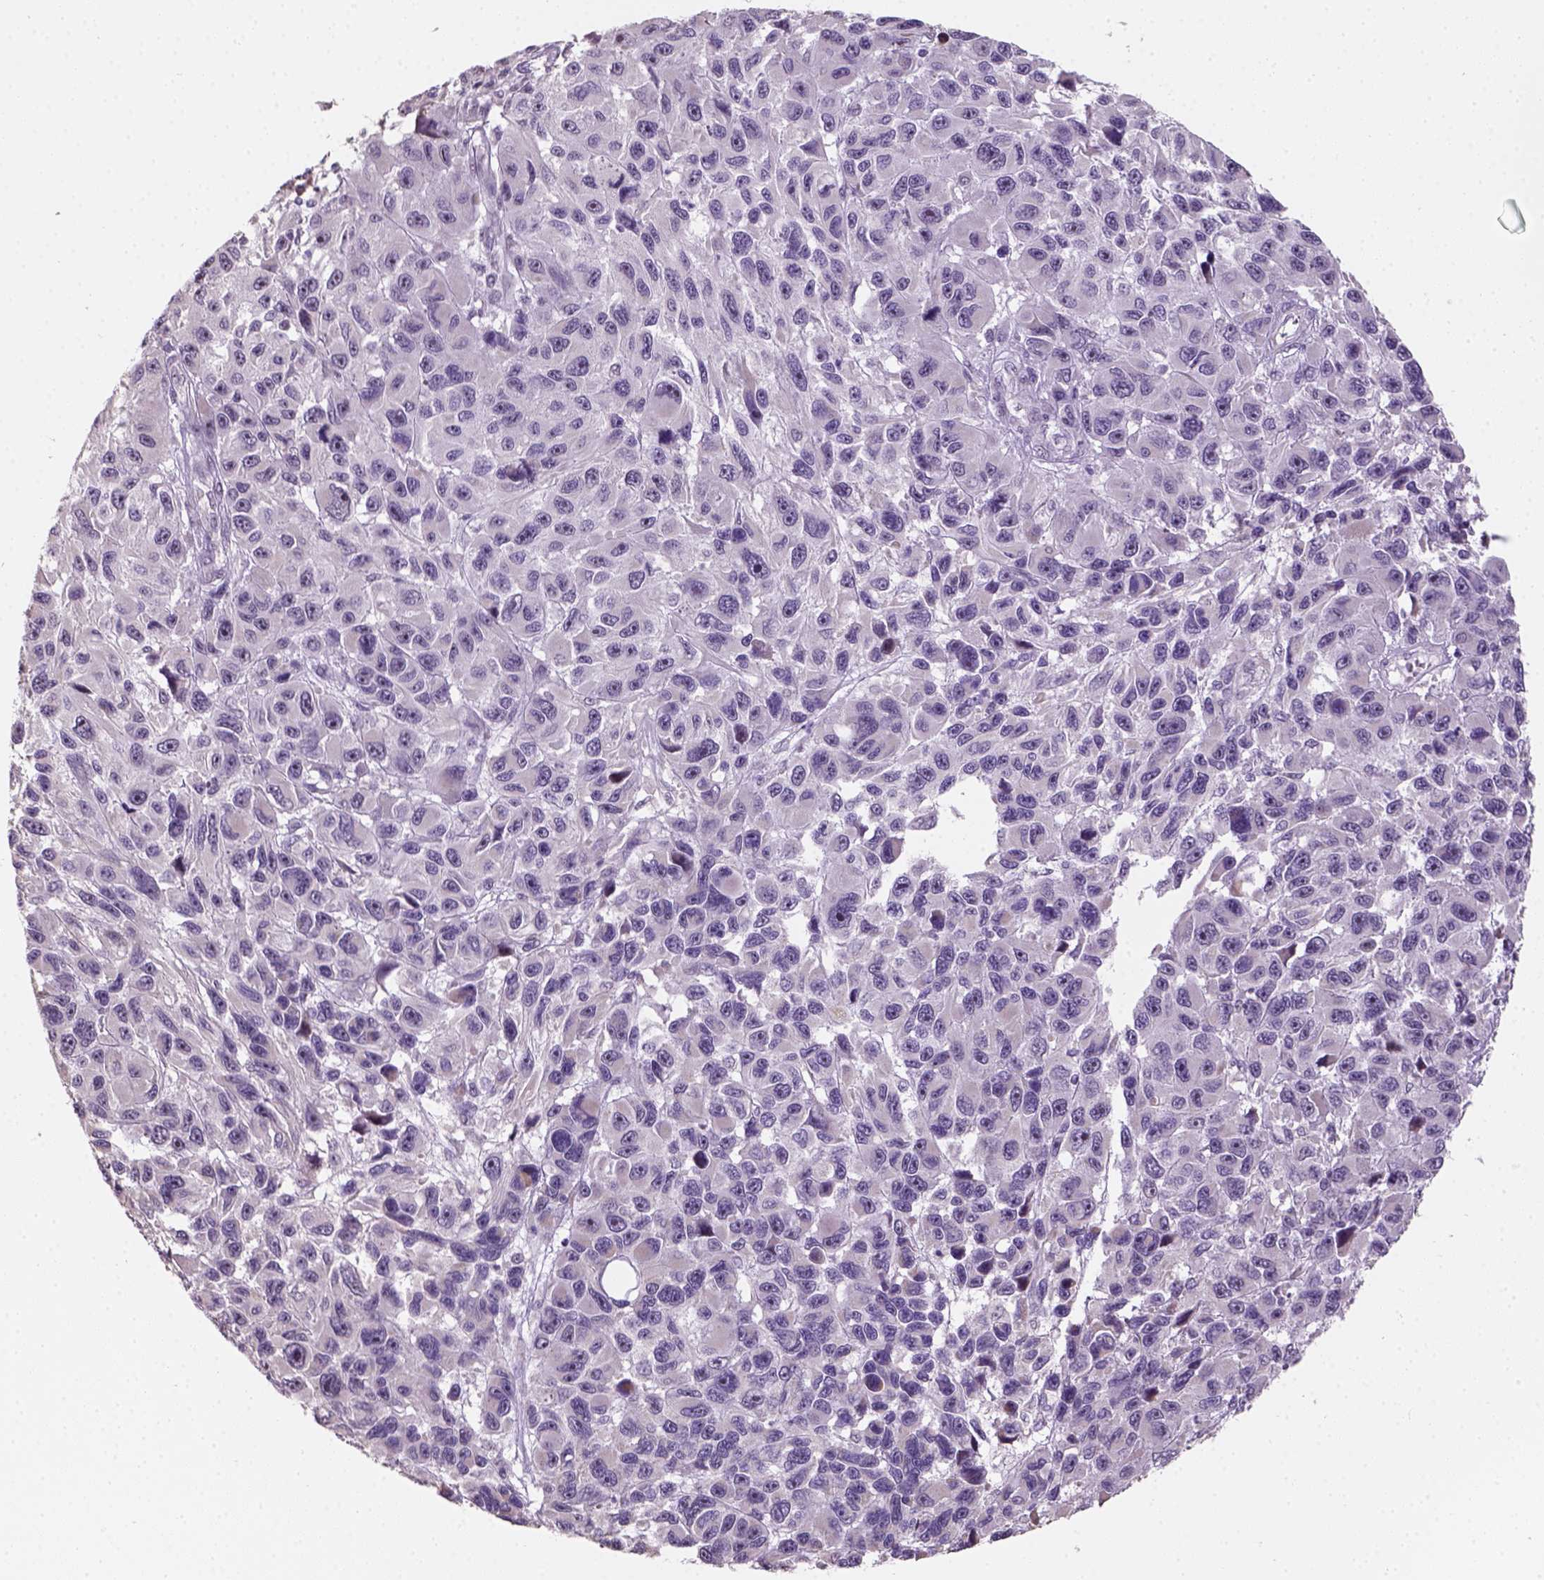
{"staining": {"intensity": "negative", "quantity": "none", "location": "none"}, "tissue": "melanoma", "cell_type": "Tumor cells", "image_type": "cancer", "snomed": [{"axis": "morphology", "description": "Malignant melanoma, NOS"}, {"axis": "topography", "description": "Skin"}], "caption": "Tumor cells are negative for brown protein staining in malignant melanoma.", "gene": "DDX50", "patient": {"sex": "male", "age": 53}}